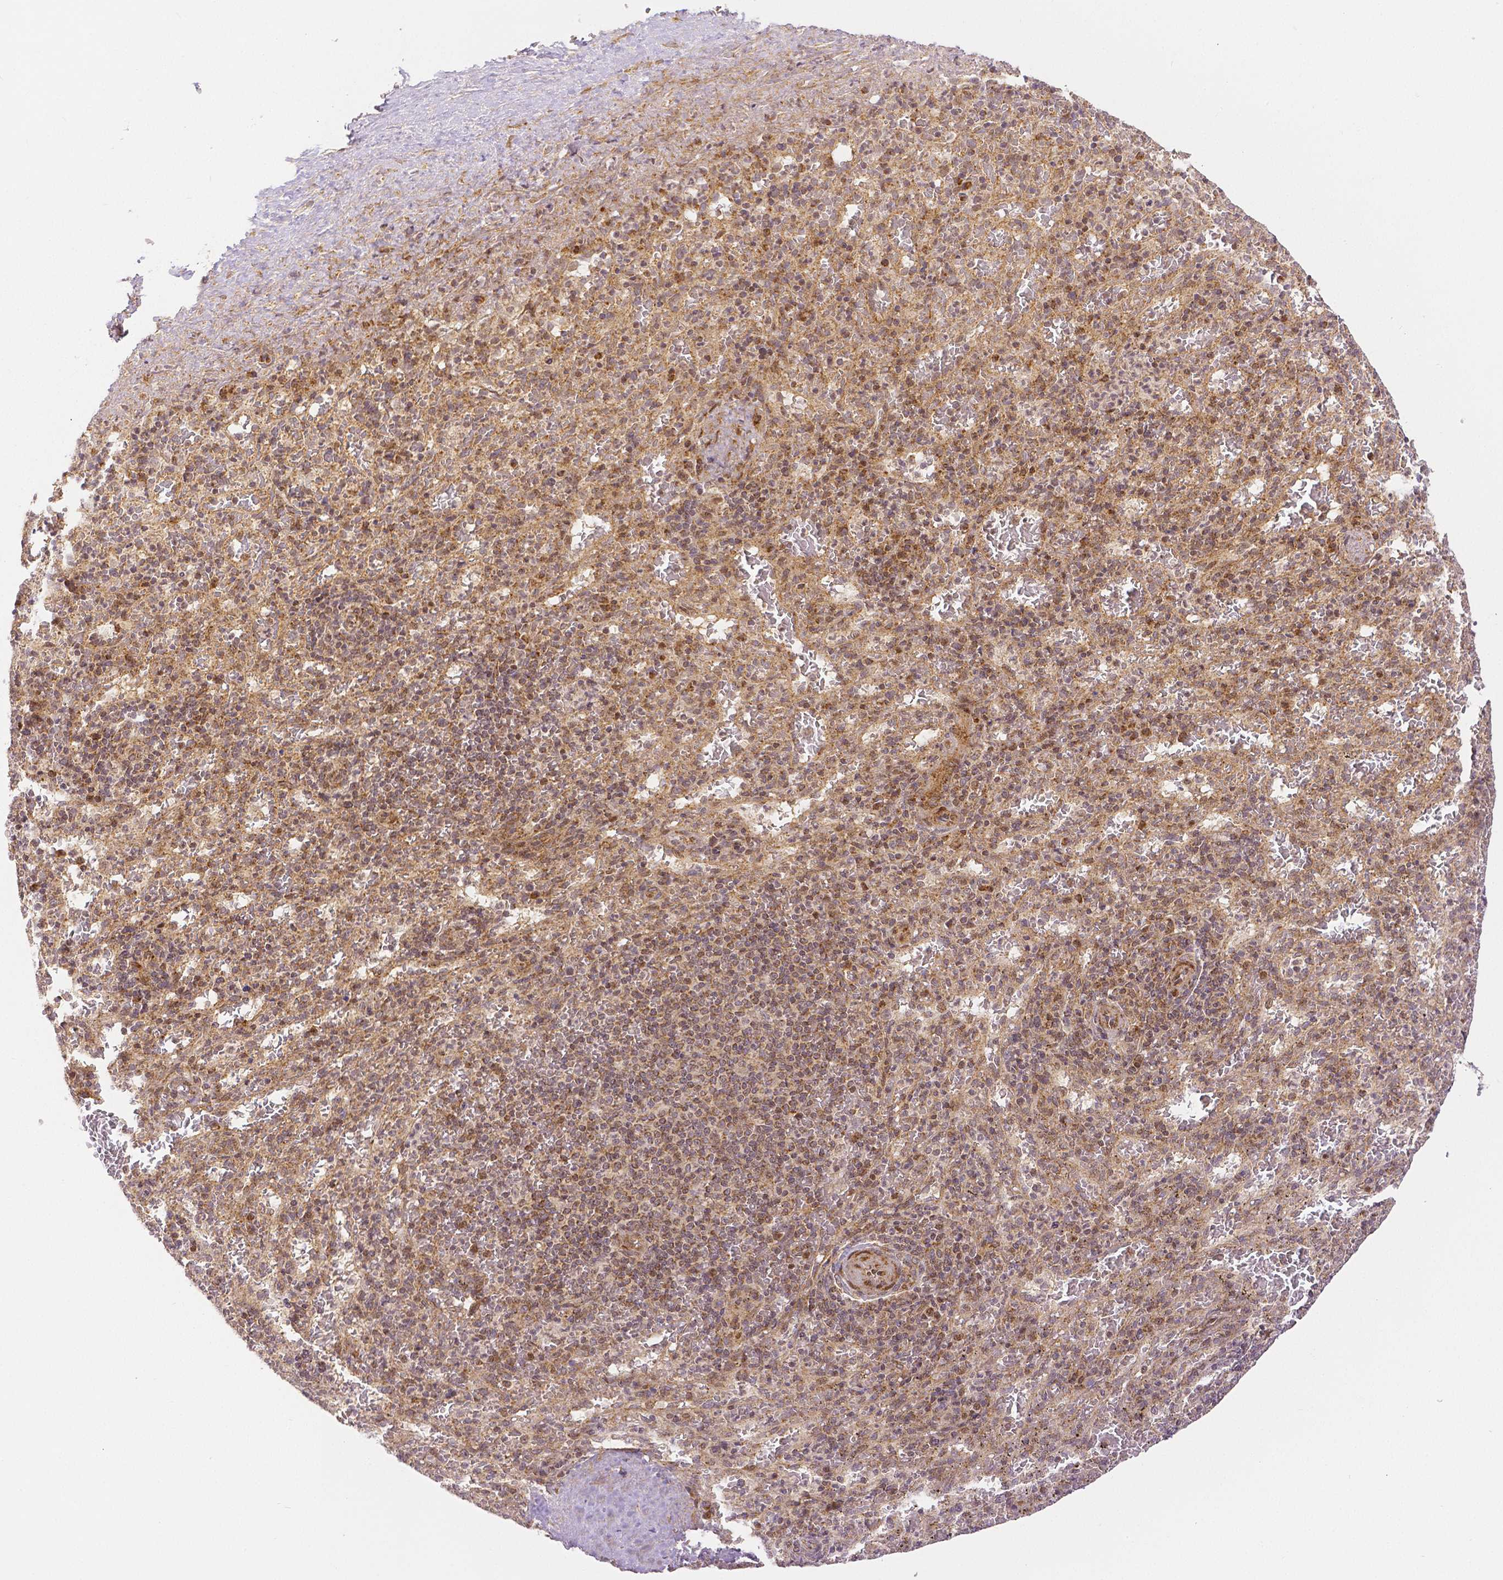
{"staining": {"intensity": "moderate", "quantity": "25%-75%", "location": "cytoplasmic/membranous,nuclear"}, "tissue": "spleen", "cell_type": "Cells in red pulp", "image_type": "normal", "snomed": [{"axis": "morphology", "description": "Normal tissue, NOS"}, {"axis": "topography", "description": "Spleen"}], "caption": "The image shows immunohistochemical staining of unremarkable spleen. There is moderate cytoplasmic/membranous,nuclear positivity is appreciated in approximately 25%-75% of cells in red pulp.", "gene": "RHOT1", "patient": {"sex": "male", "age": 57}}